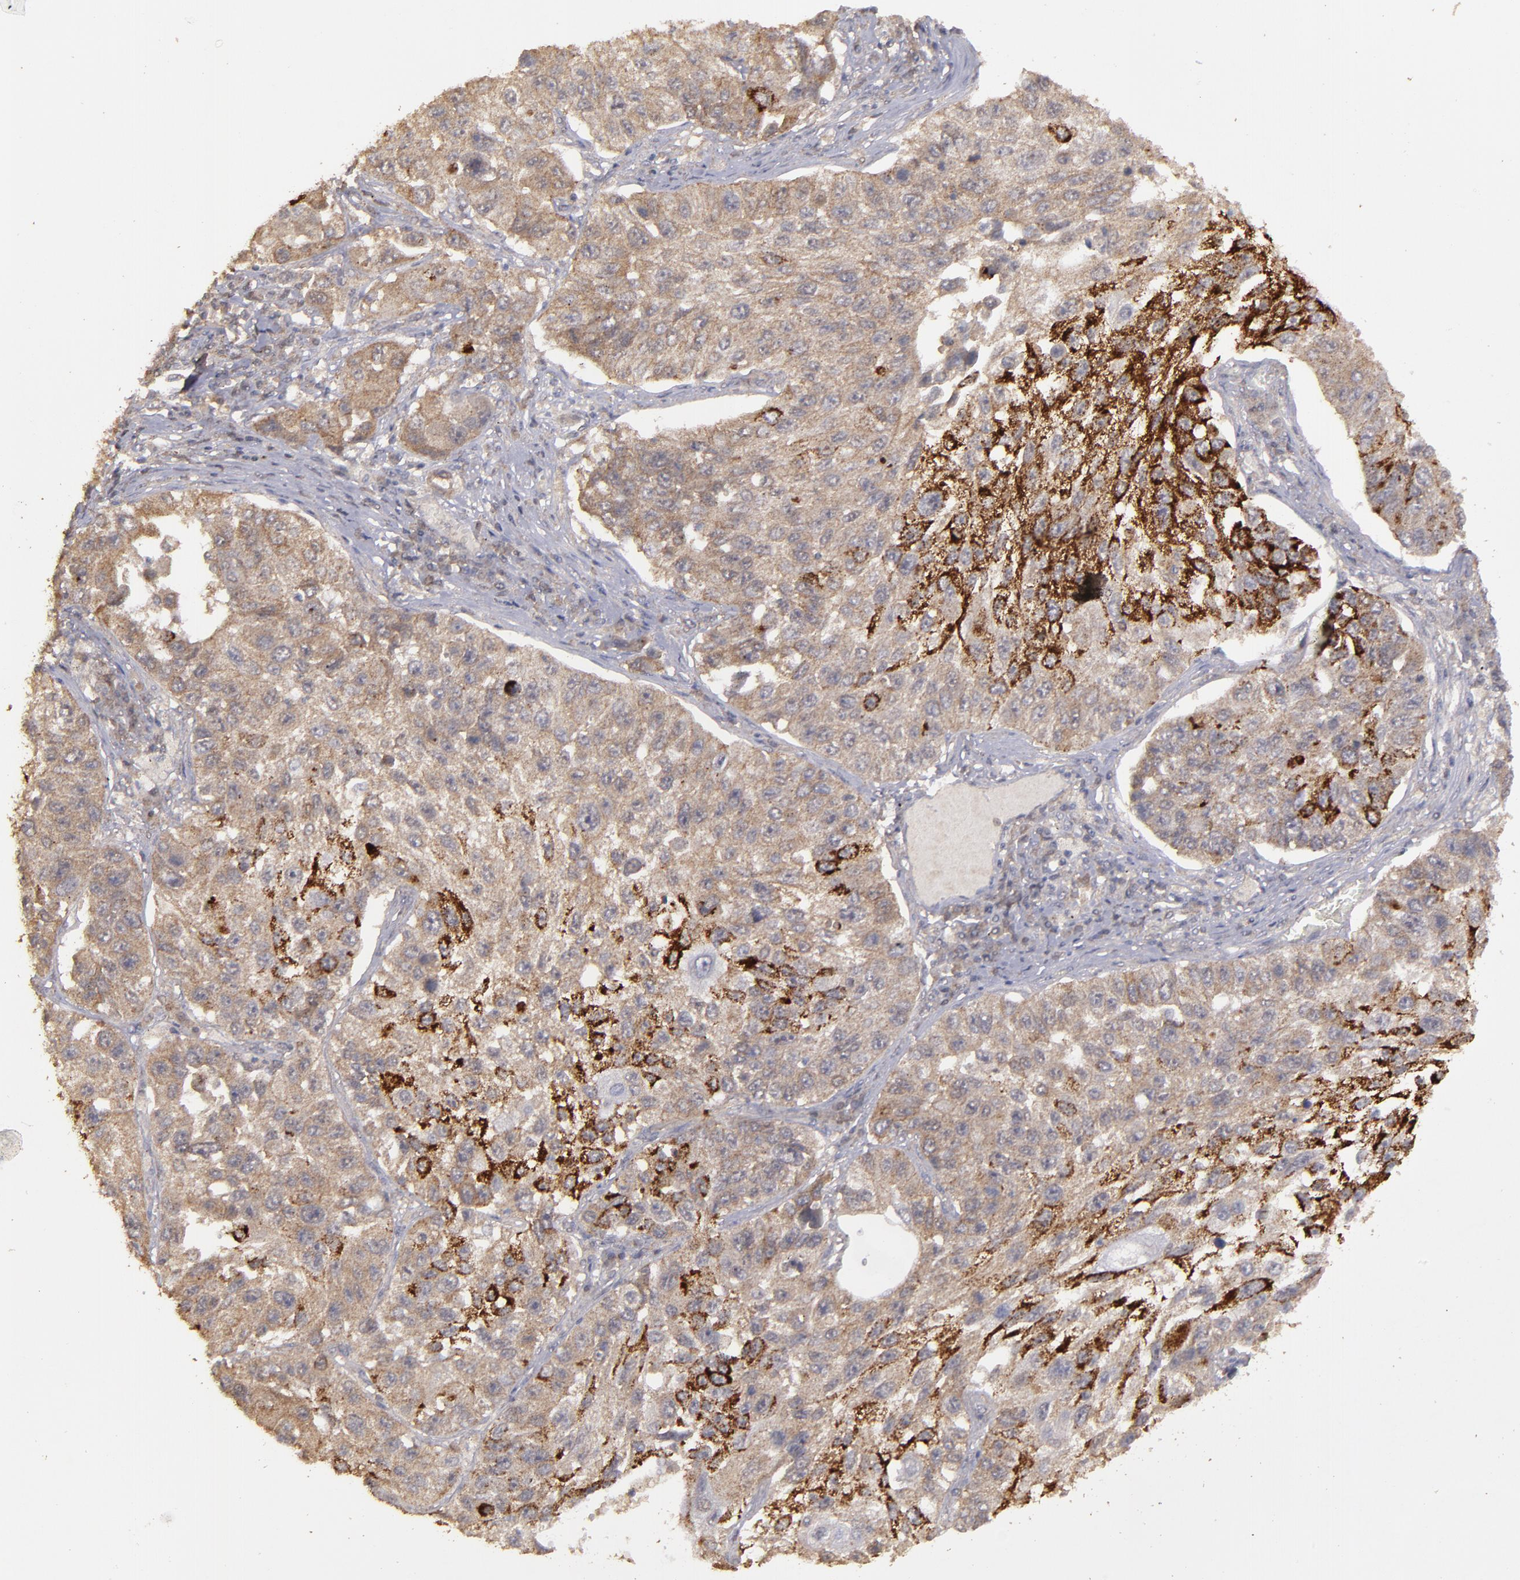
{"staining": {"intensity": "strong", "quantity": "25%-75%", "location": "cytoplasmic/membranous"}, "tissue": "lung cancer", "cell_type": "Tumor cells", "image_type": "cancer", "snomed": [{"axis": "morphology", "description": "Squamous cell carcinoma, NOS"}, {"axis": "topography", "description": "Lung"}], "caption": "High-magnification brightfield microscopy of lung cancer (squamous cell carcinoma) stained with DAB (brown) and counterstained with hematoxylin (blue). tumor cells exhibit strong cytoplasmic/membranous positivity is seen in approximately25%-75% of cells. (Stains: DAB (3,3'-diaminobenzidine) in brown, nuclei in blue, Microscopy: brightfield microscopy at high magnification).", "gene": "FAT1", "patient": {"sex": "male", "age": 71}}